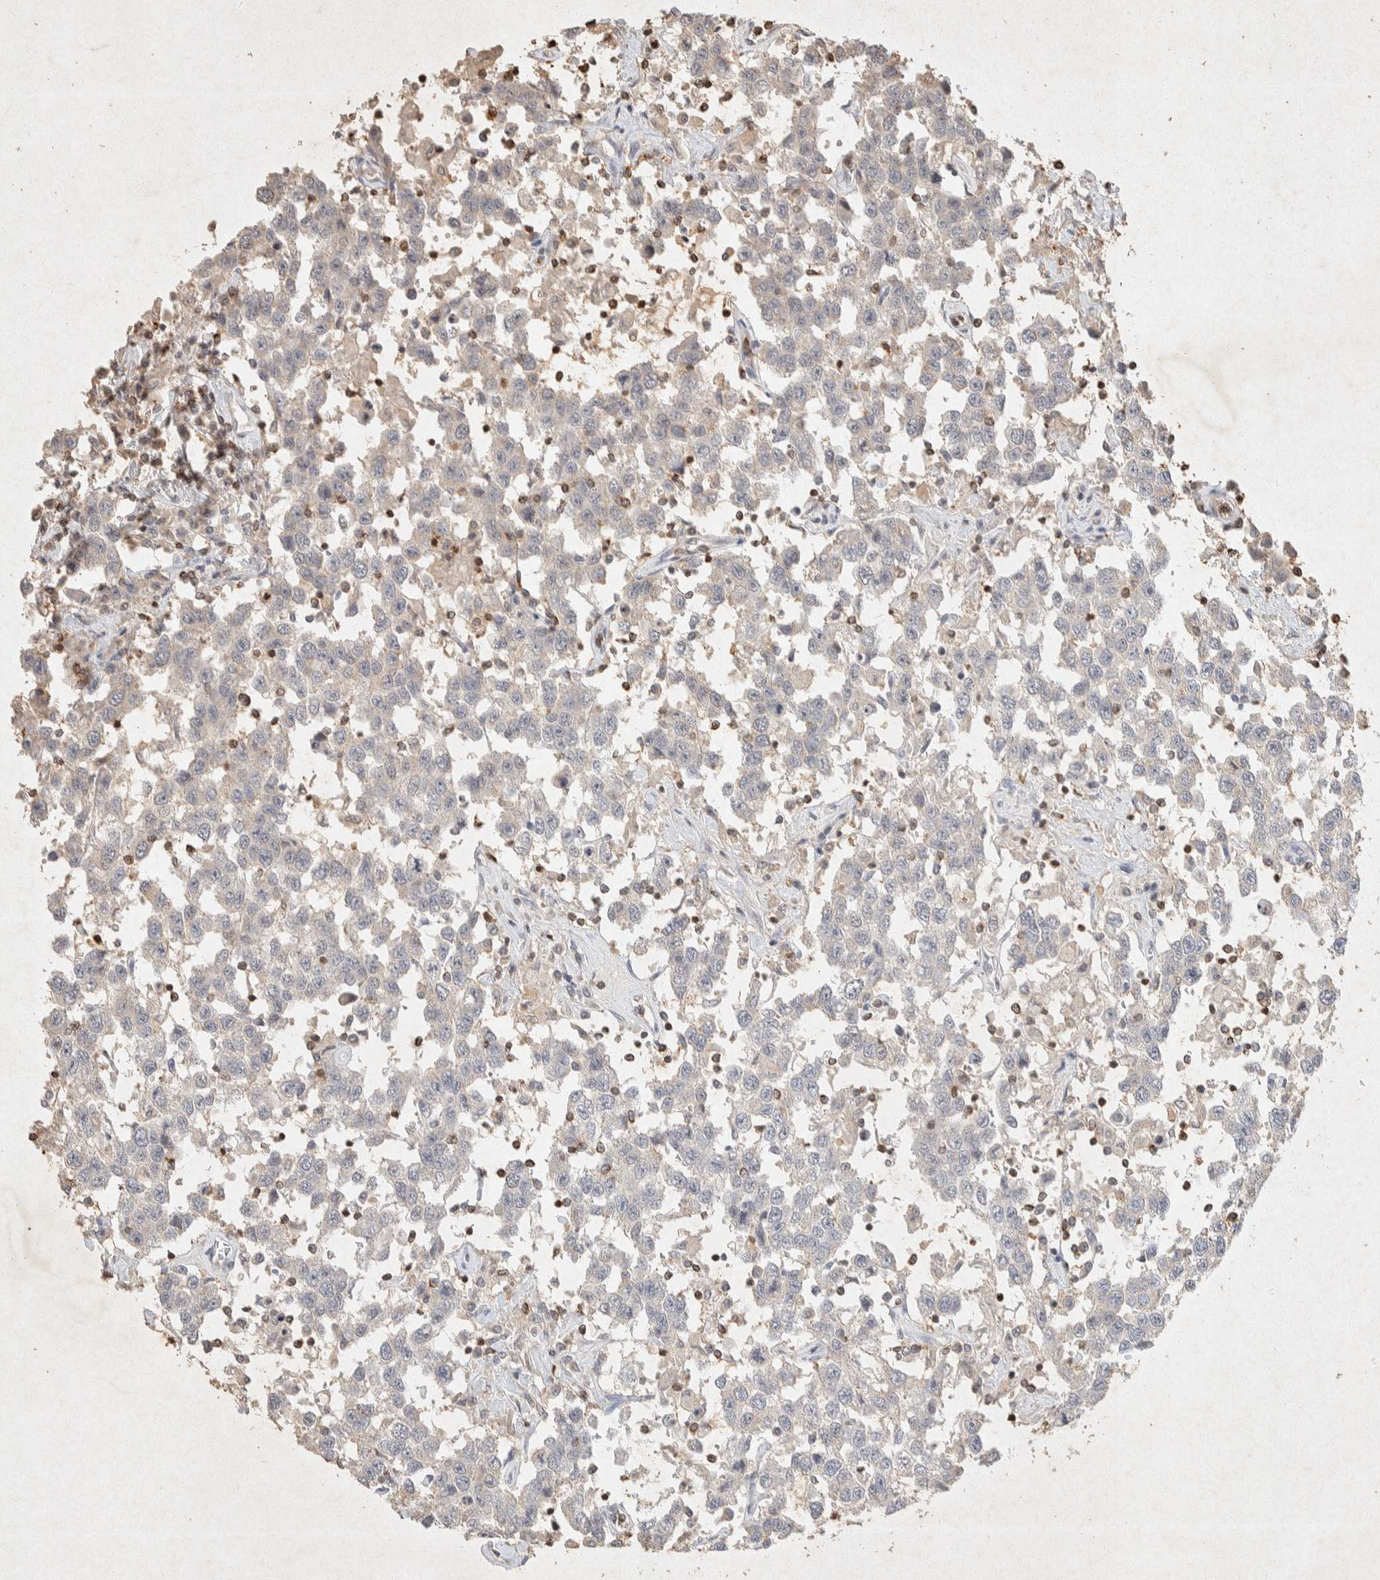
{"staining": {"intensity": "negative", "quantity": "none", "location": "none"}, "tissue": "testis cancer", "cell_type": "Tumor cells", "image_type": "cancer", "snomed": [{"axis": "morphology", "description": "Seminoma, NOS"}, {"axis": "topography", "description": "Testis"}], "caption": "DAB immunohistochemical staining of human testis cancer (seminoma) reveals no significant positivity in tumor cells. (Brightfield microscopy of DAB (3,3'-diaminobenzidine) immunohistochemistry at high magnification).", "gene": "RAC2", "patient": {"sex": "male", "age": 41}}